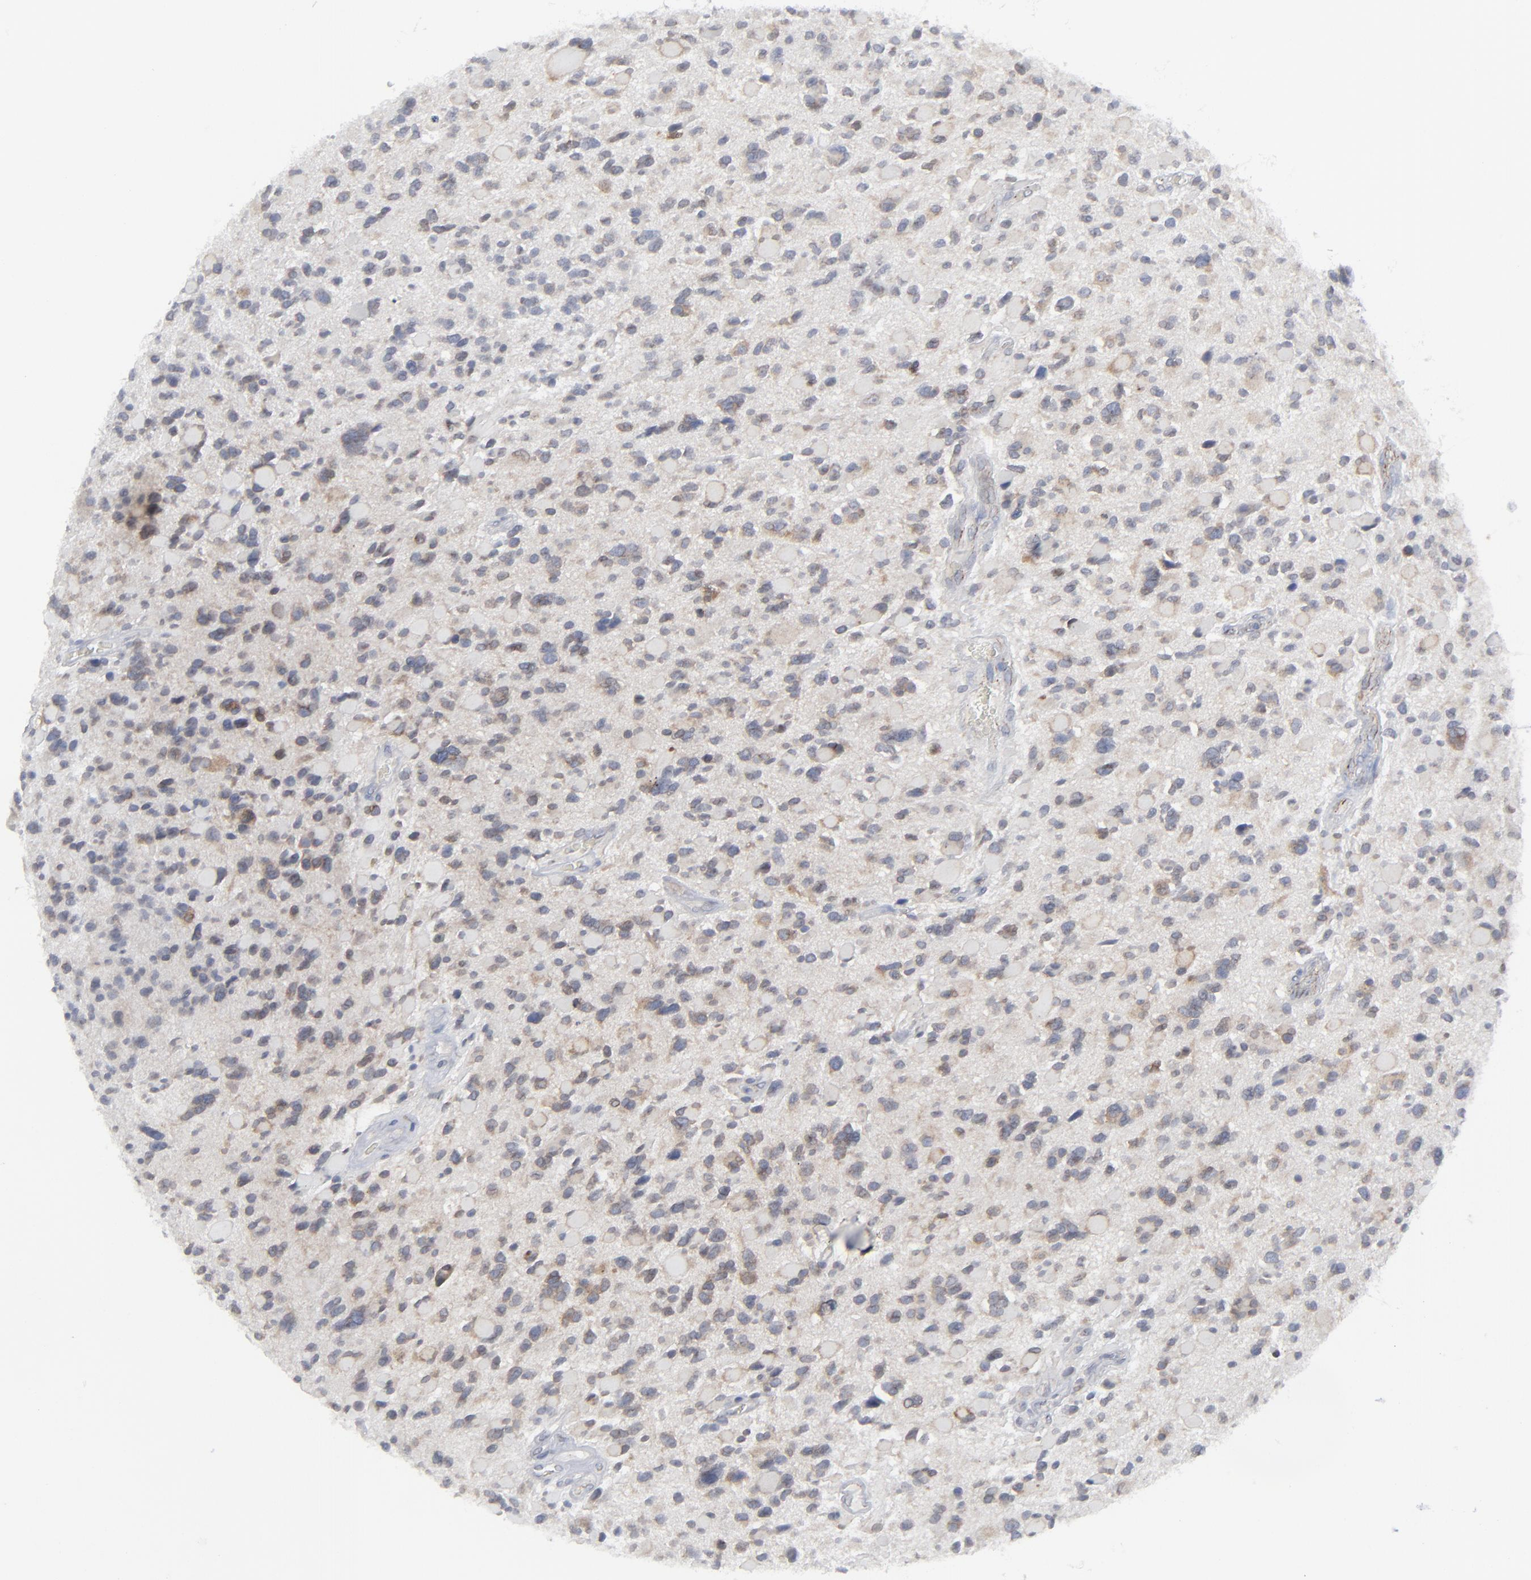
{"staining": {"intensity": "weak", "quantity": "25%-75%", "location": "cytoplasmic/membranous"}, "tissue": "glioma", "cell_type": "Tumor cells", "image_type": "cancer", "snomed": [{"axis": "morphology", "description": "Glioma, malignant, High grade"}, {"axis": "topography", "description": "Brain"}], "caption": "Immunohistochemical staining of glioma demonstrates low levels of weak cytoplasmic/membranous expression in approximately 25%-75% of tumor cells.", "gene": "NUP88", "patient": {"sex": "female", "age": 37}}